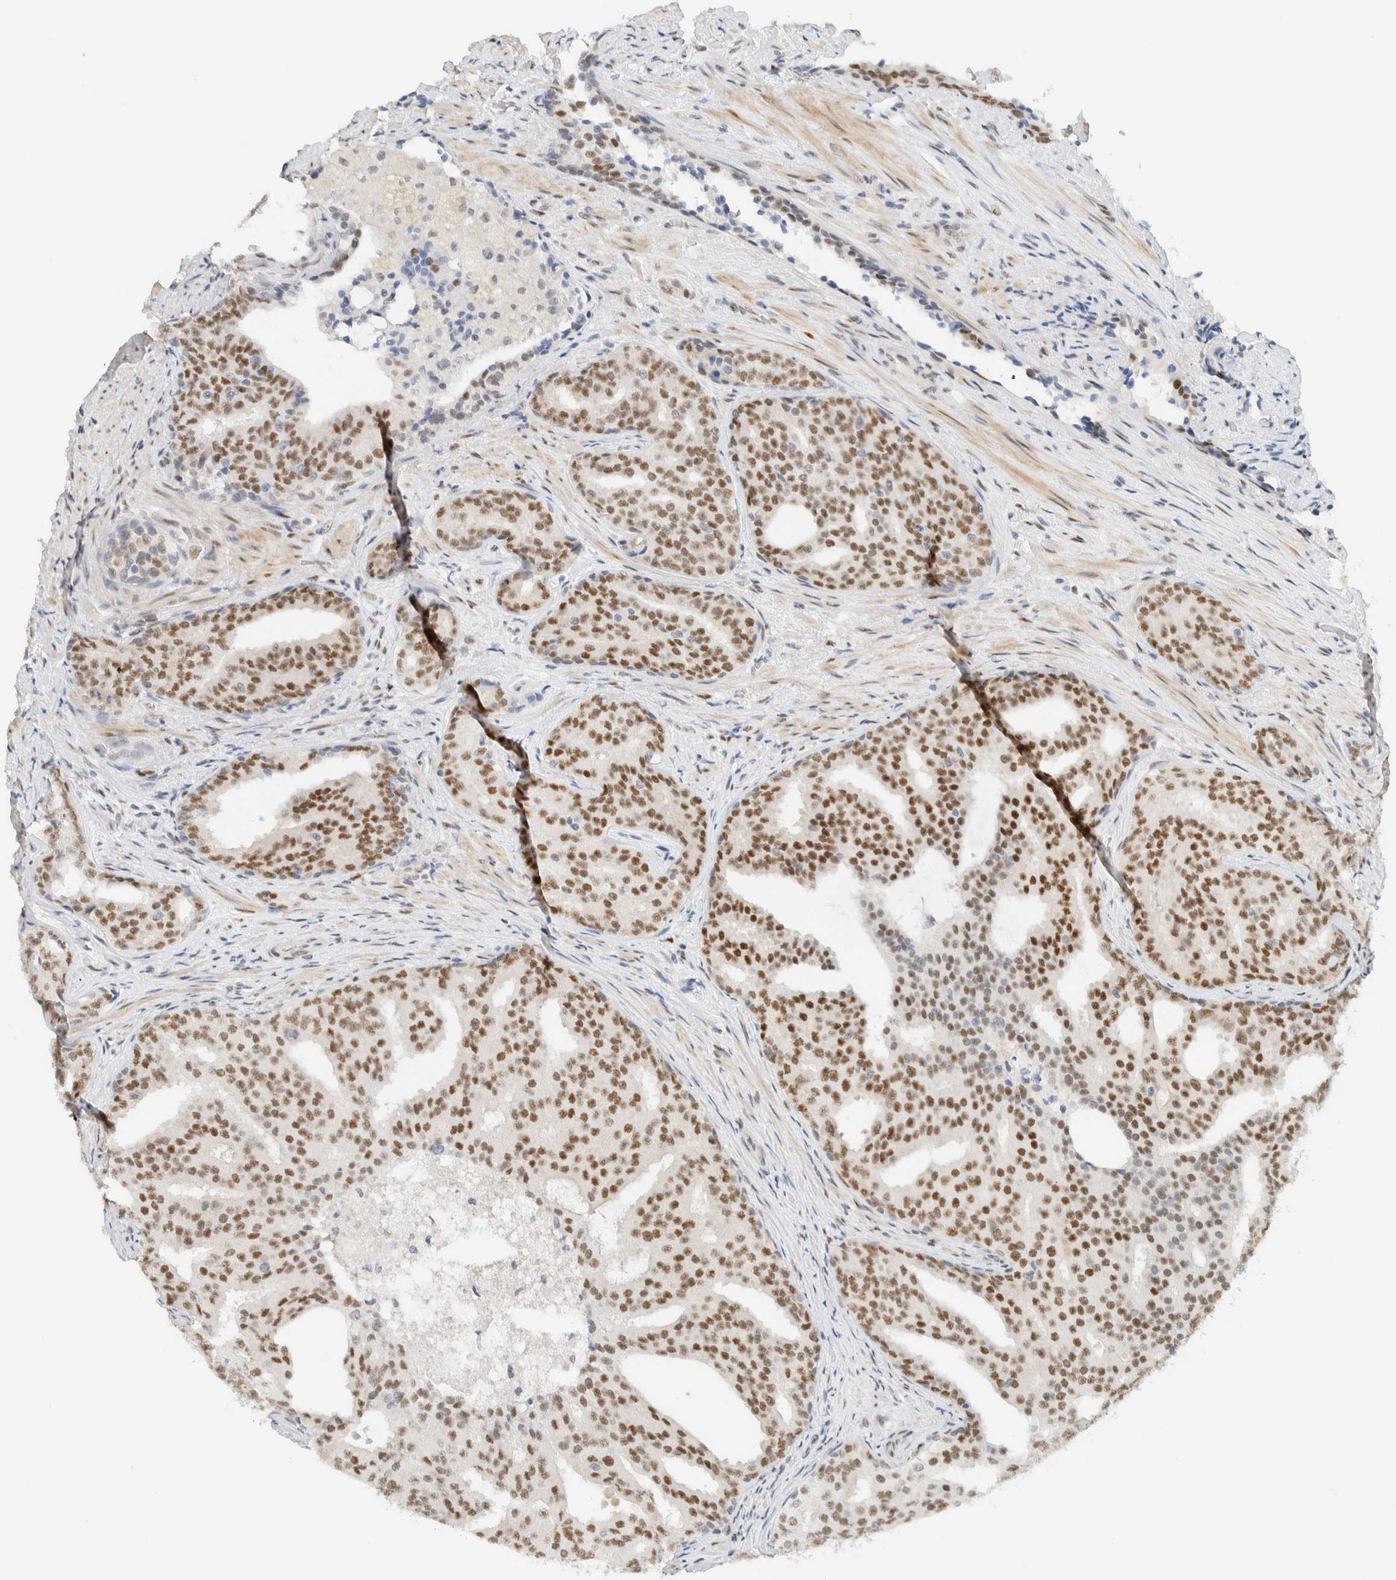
{"staining": {"intensity": "moderate", "quantity": ">75%", "location": "nuclear"}, "tissue": "prostate cancer", "cell_type": "Tumor cells", "image_type": "cancer", "snomed": [{"axis": "morphology", "description": "Adenocarcinoma, High grade"}, {"axis": "topography", "description": "Prostate"}], "caption": "This image demonstrates prostate cancer stained with immunohistochemistry (IHC) to label a protein in brown. The nuclear of tumor cells show moderate positivity for the protein. Nuclei are counter-stained blue.", "gene": "ZNF683", "patient": {"sex": "male", "age": 71}}